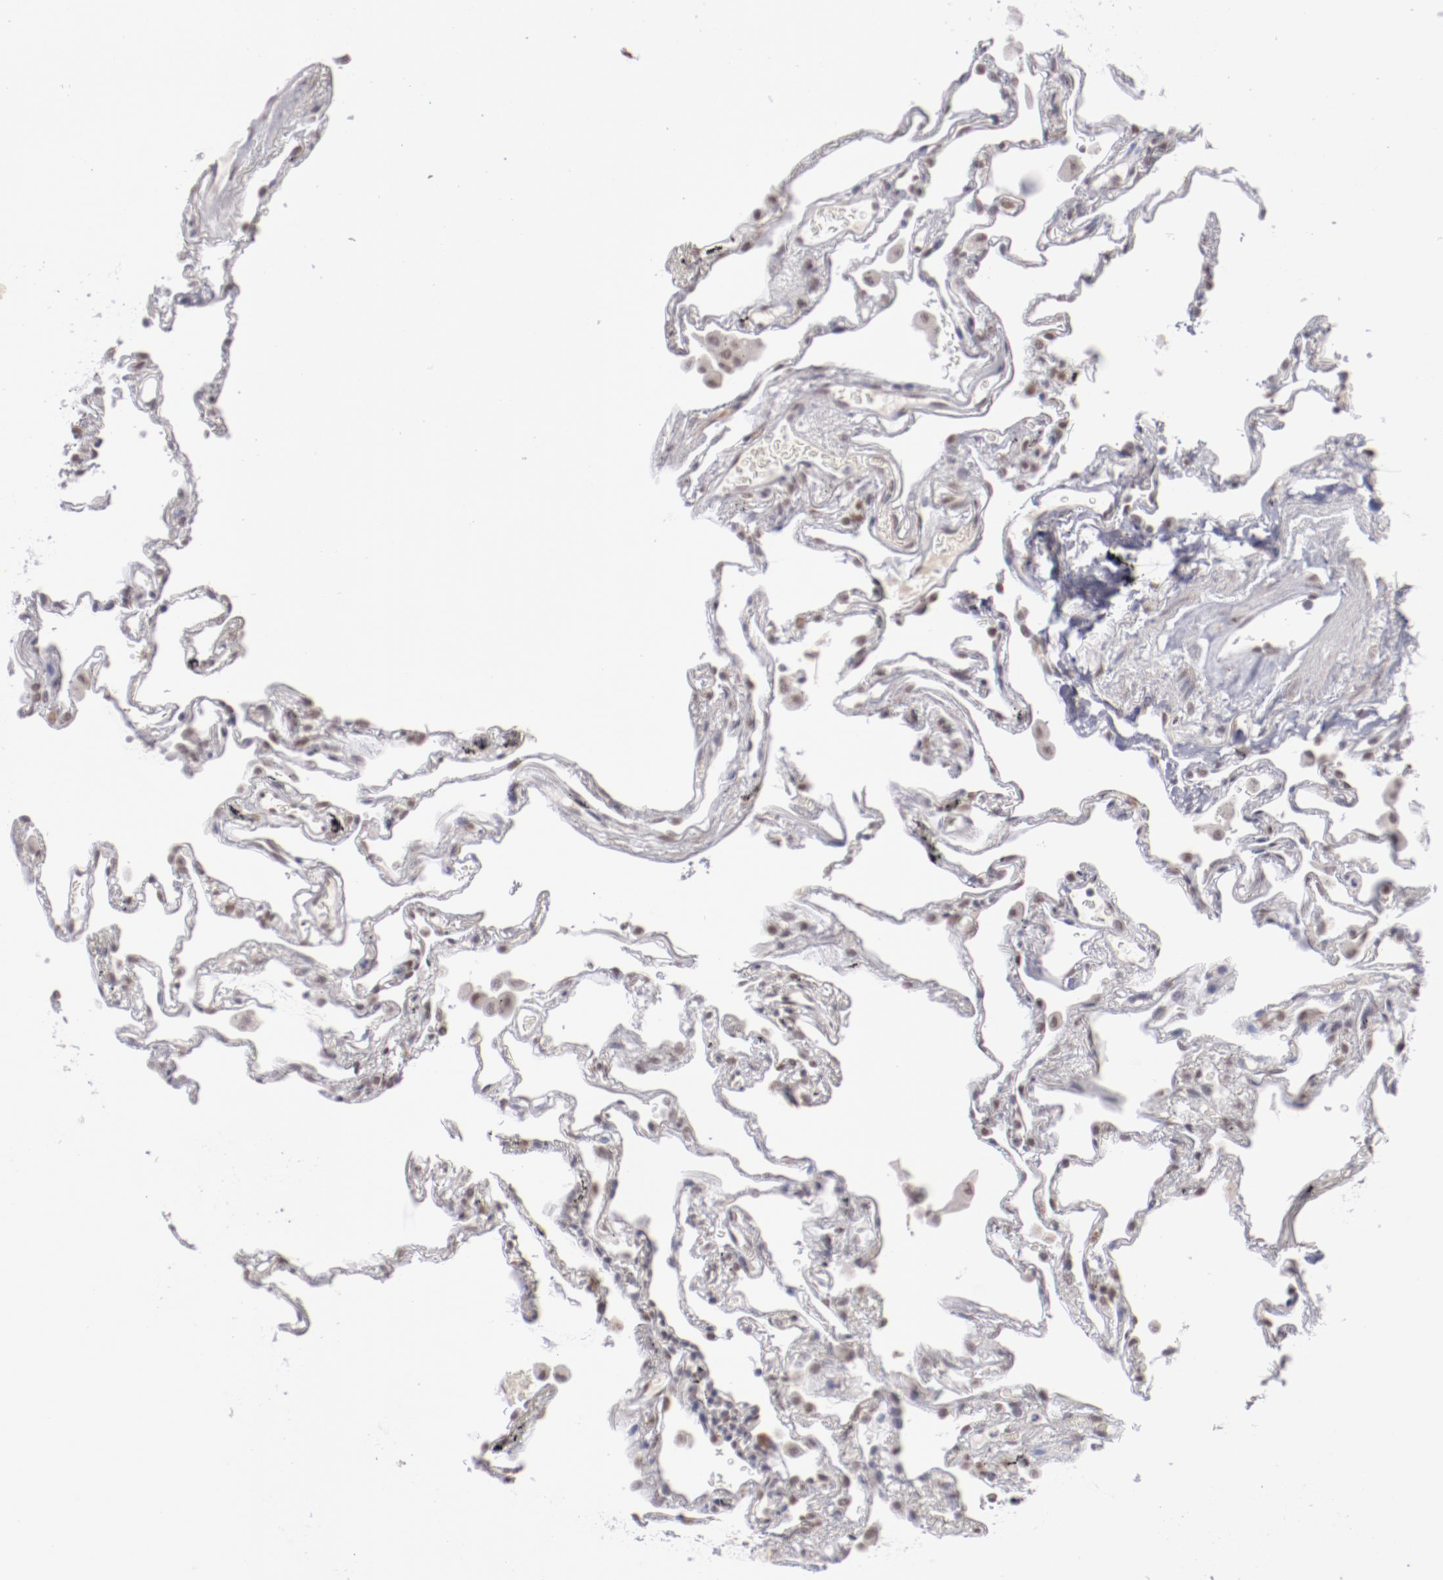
{"staining": {"intensity": "weak", "quantity": "25%-75%", "location": "nuclear"}, "tissue": "lung", "cell_type": "Alveolar cells", "image_type": "normal", "snomed": [{"axis": "morphology", "description": "Normal tissue, NOS"}, {"axis": "morphology", "description": "Inflammation, NOS"}, {"axis": "topography", "description": "Lung"}], "caption": "Weak nuclear positivity is identified in about 25%-75% of alveolar cells in unremarkable lung.", "gene": "TFAP4", "patient": {"sex": "male", "age": 69}}